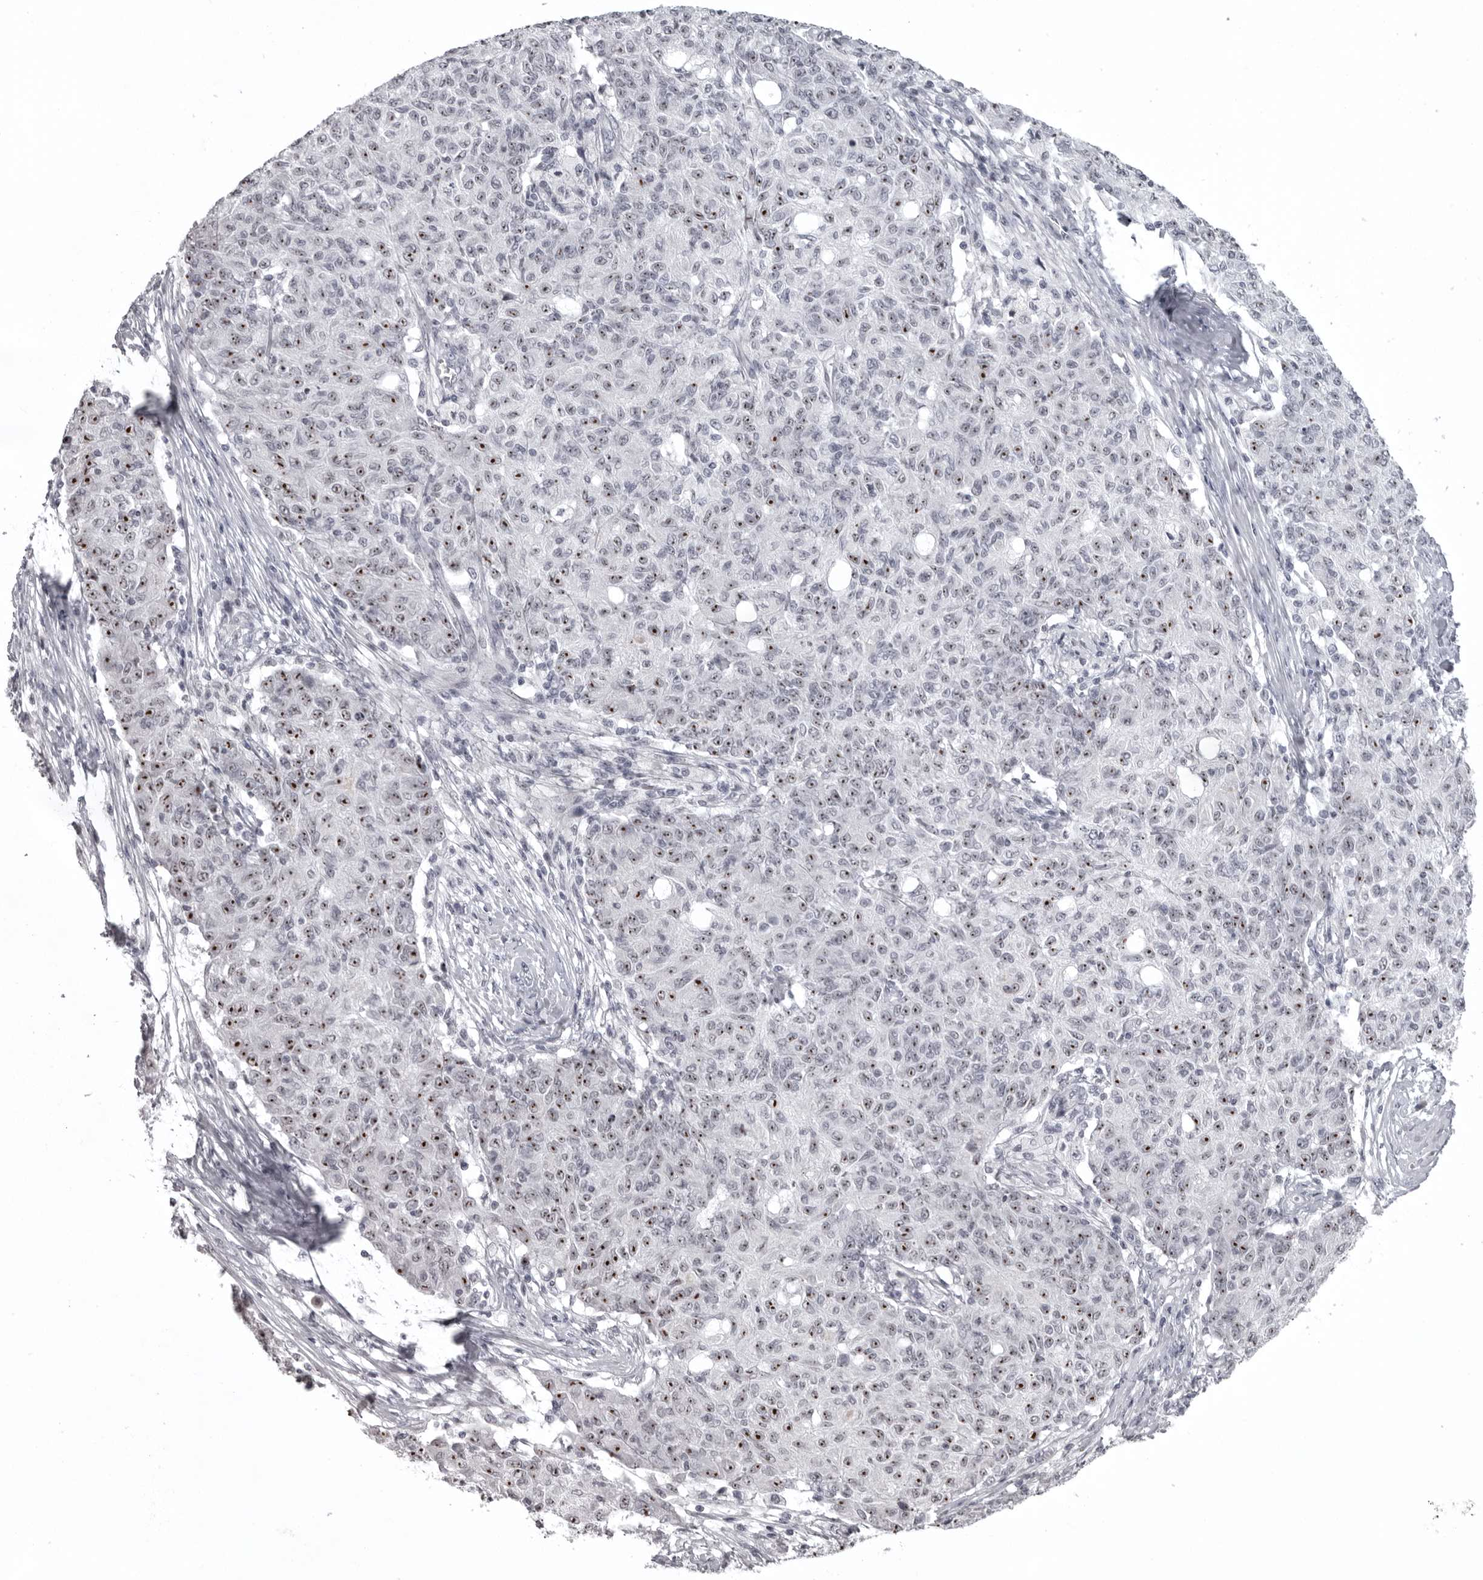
{"staining": {"intensity": "strong", "quantity": ">75%", "location": "nuclear"}, "tissue": "ovarian cancer", "cell_type": "Tumor cells", "image_type": "cancer", "snomed": [{"axis": "morphology", "description": "Carcinoma, endometroid"}, {"axis": "topography", "description": "Ovary"}], "caption": "This image exhibits ovarian cancer stained with immunohistochemistry (IHC) to label a protein in brown. The nuclear of tumor cells show strong positivity for the protein. Nuclei are counter-stained blue.", "gene": "HELZ", "patient": {"sex": "female", "age": 42}}